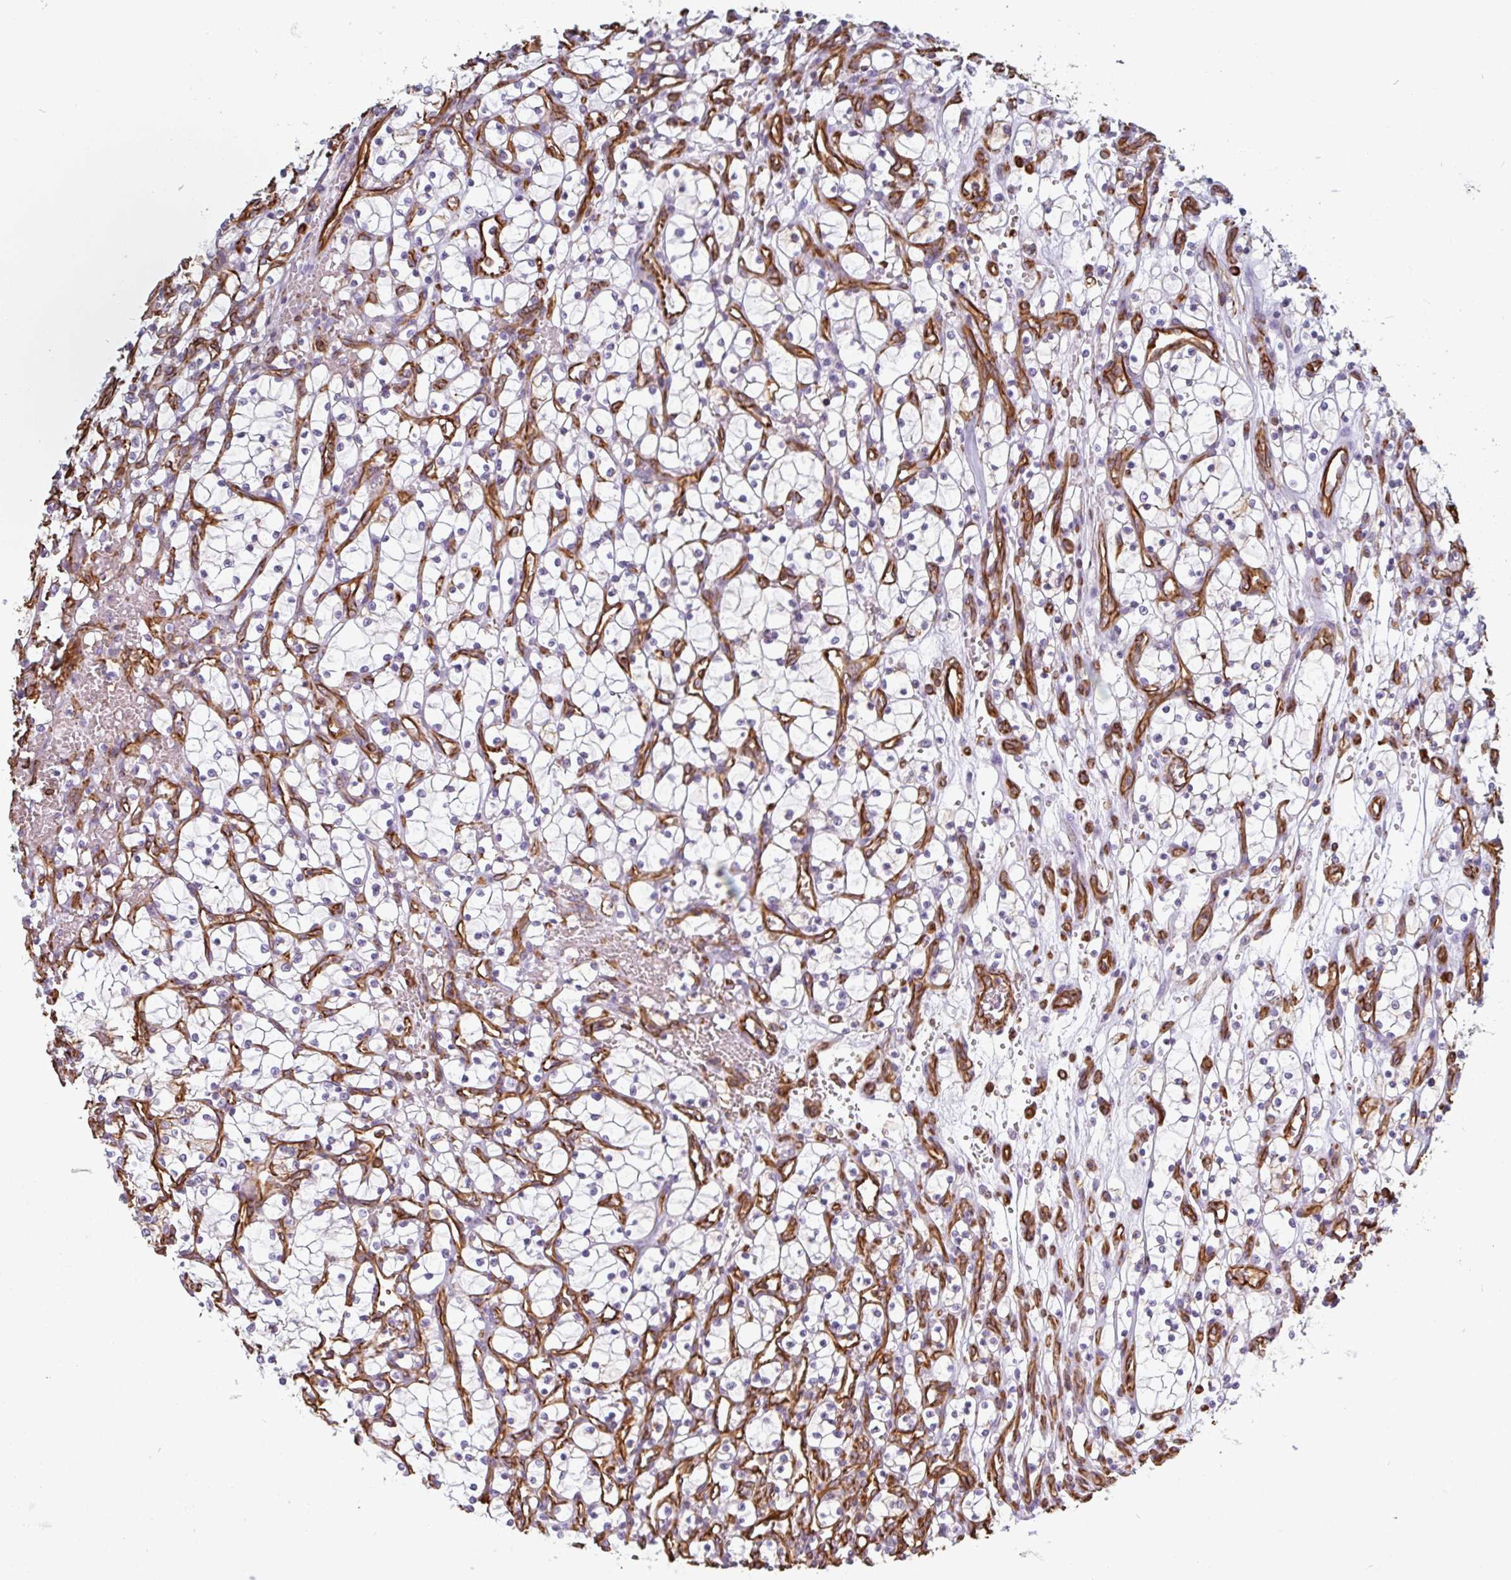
{"staining": {"intensity": "weak", "quantity": "<25%", "location": "cytoplasmic/membranous"}, "tissue": "renal cancer", "cell_type": "Tumor cells", "image_type": "cancer", "snomed": [{"axis": "morphology", "description": "Adenocarcinoma, NOS"}, {"axis": "topography", "description": "Kidney"}], "caption": "A high-resolution micrograph shows IHC staining of adenocarcinoma (renal), which exhibits no significant expression in tumor cells.", "gene": "PPFIA1", "patient": {"sex": "female", "age": 69}}